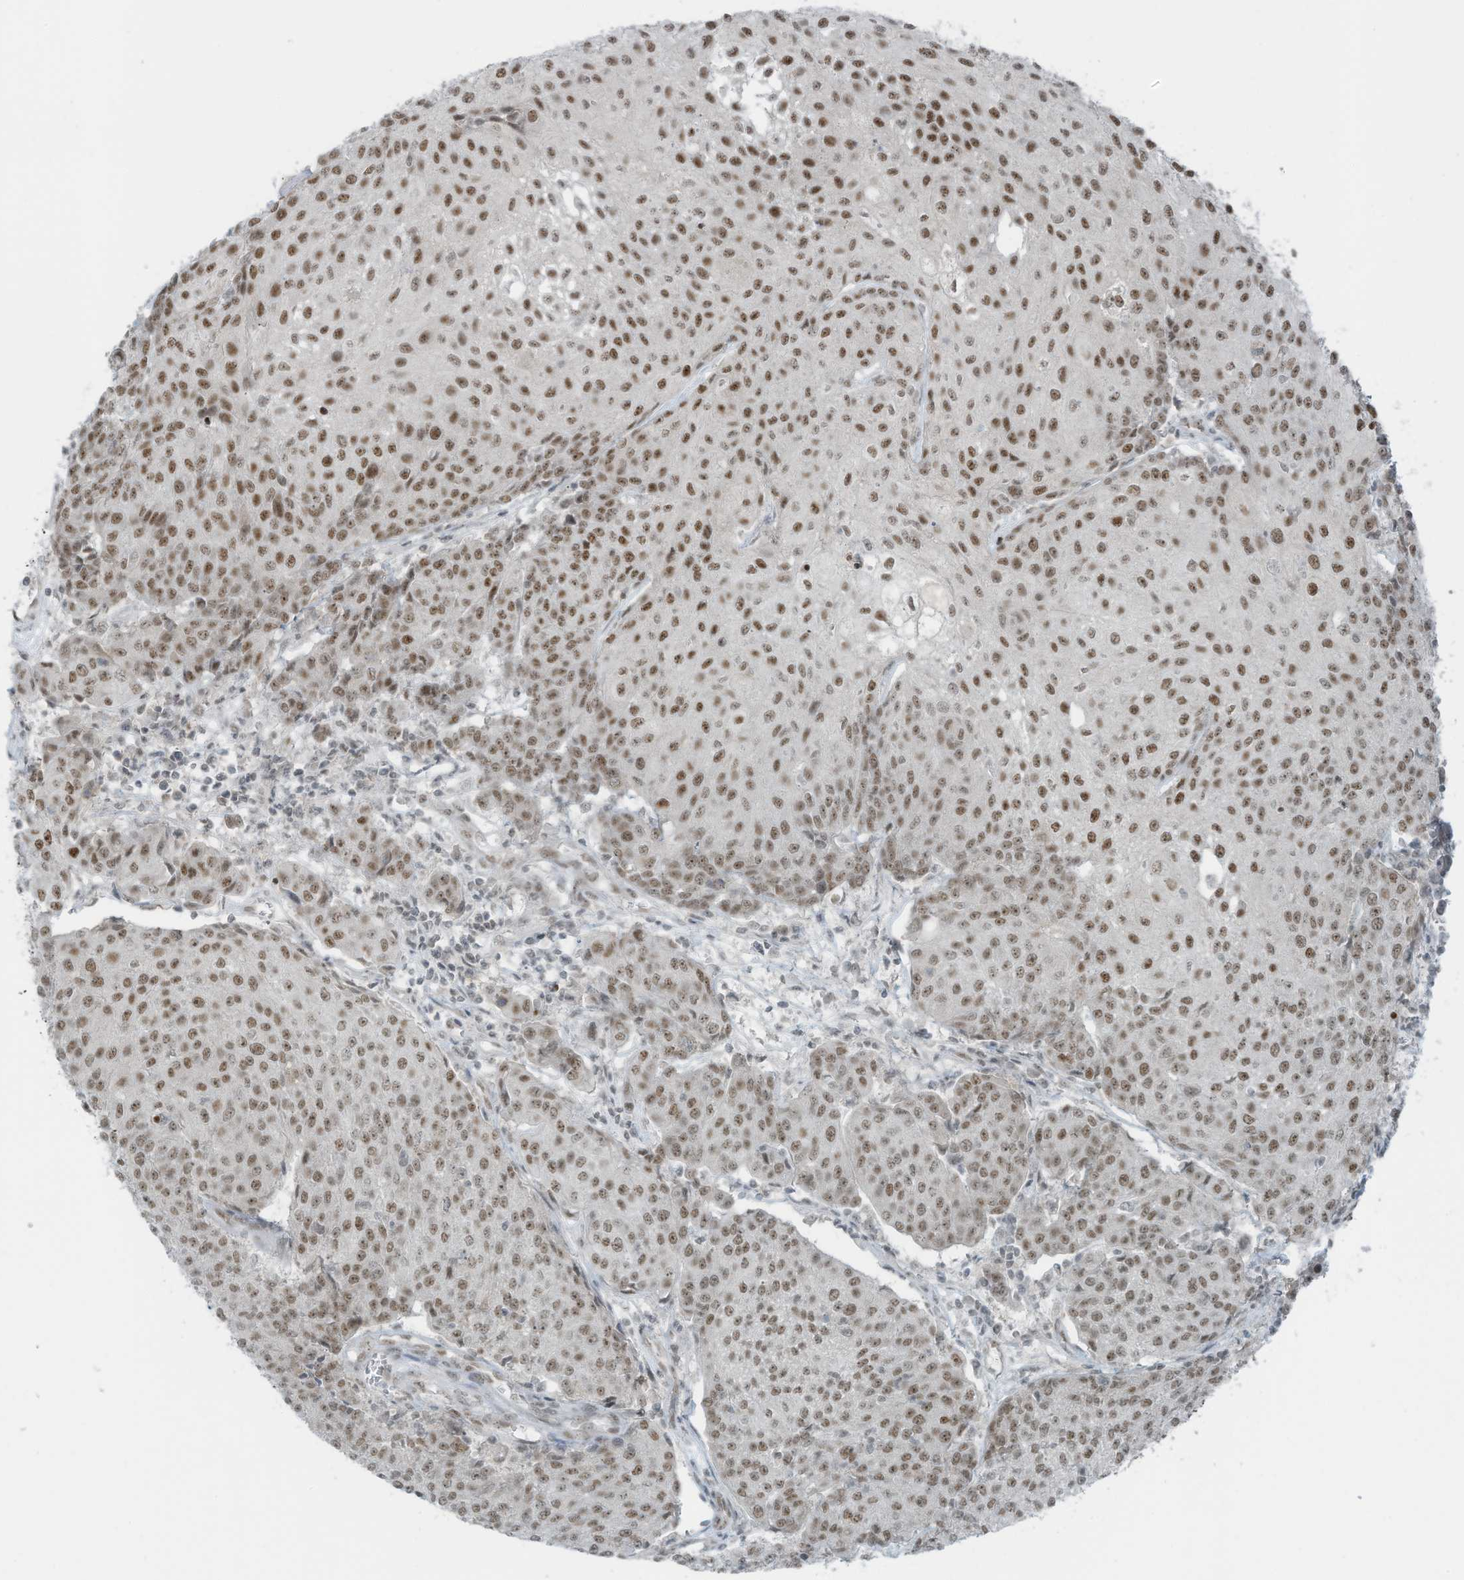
{"staining": {"intensity": "moderate", "quantity": ">75%", "location": "nuclear"}, "tissue": "urothelial cancer", "cell_type": "Tumor cells", "image_type": "cancer", "snomed": [{"axis": "morphology", "description": "Urothelial carcinoma, High grade"}, {"axis": "topography", "description": "Urinary bladder"}], "caption": "This photomicrograph reveals urothelial cancer stained with immunohistochemistry (IHC) to label a protein in brown. The nuclear of tumor cells show moderate positivity for the protein. Nuclei are counter-stained blue.", "gene": "WRNIP1", "patient": {"sex": "female", "age": 85}}